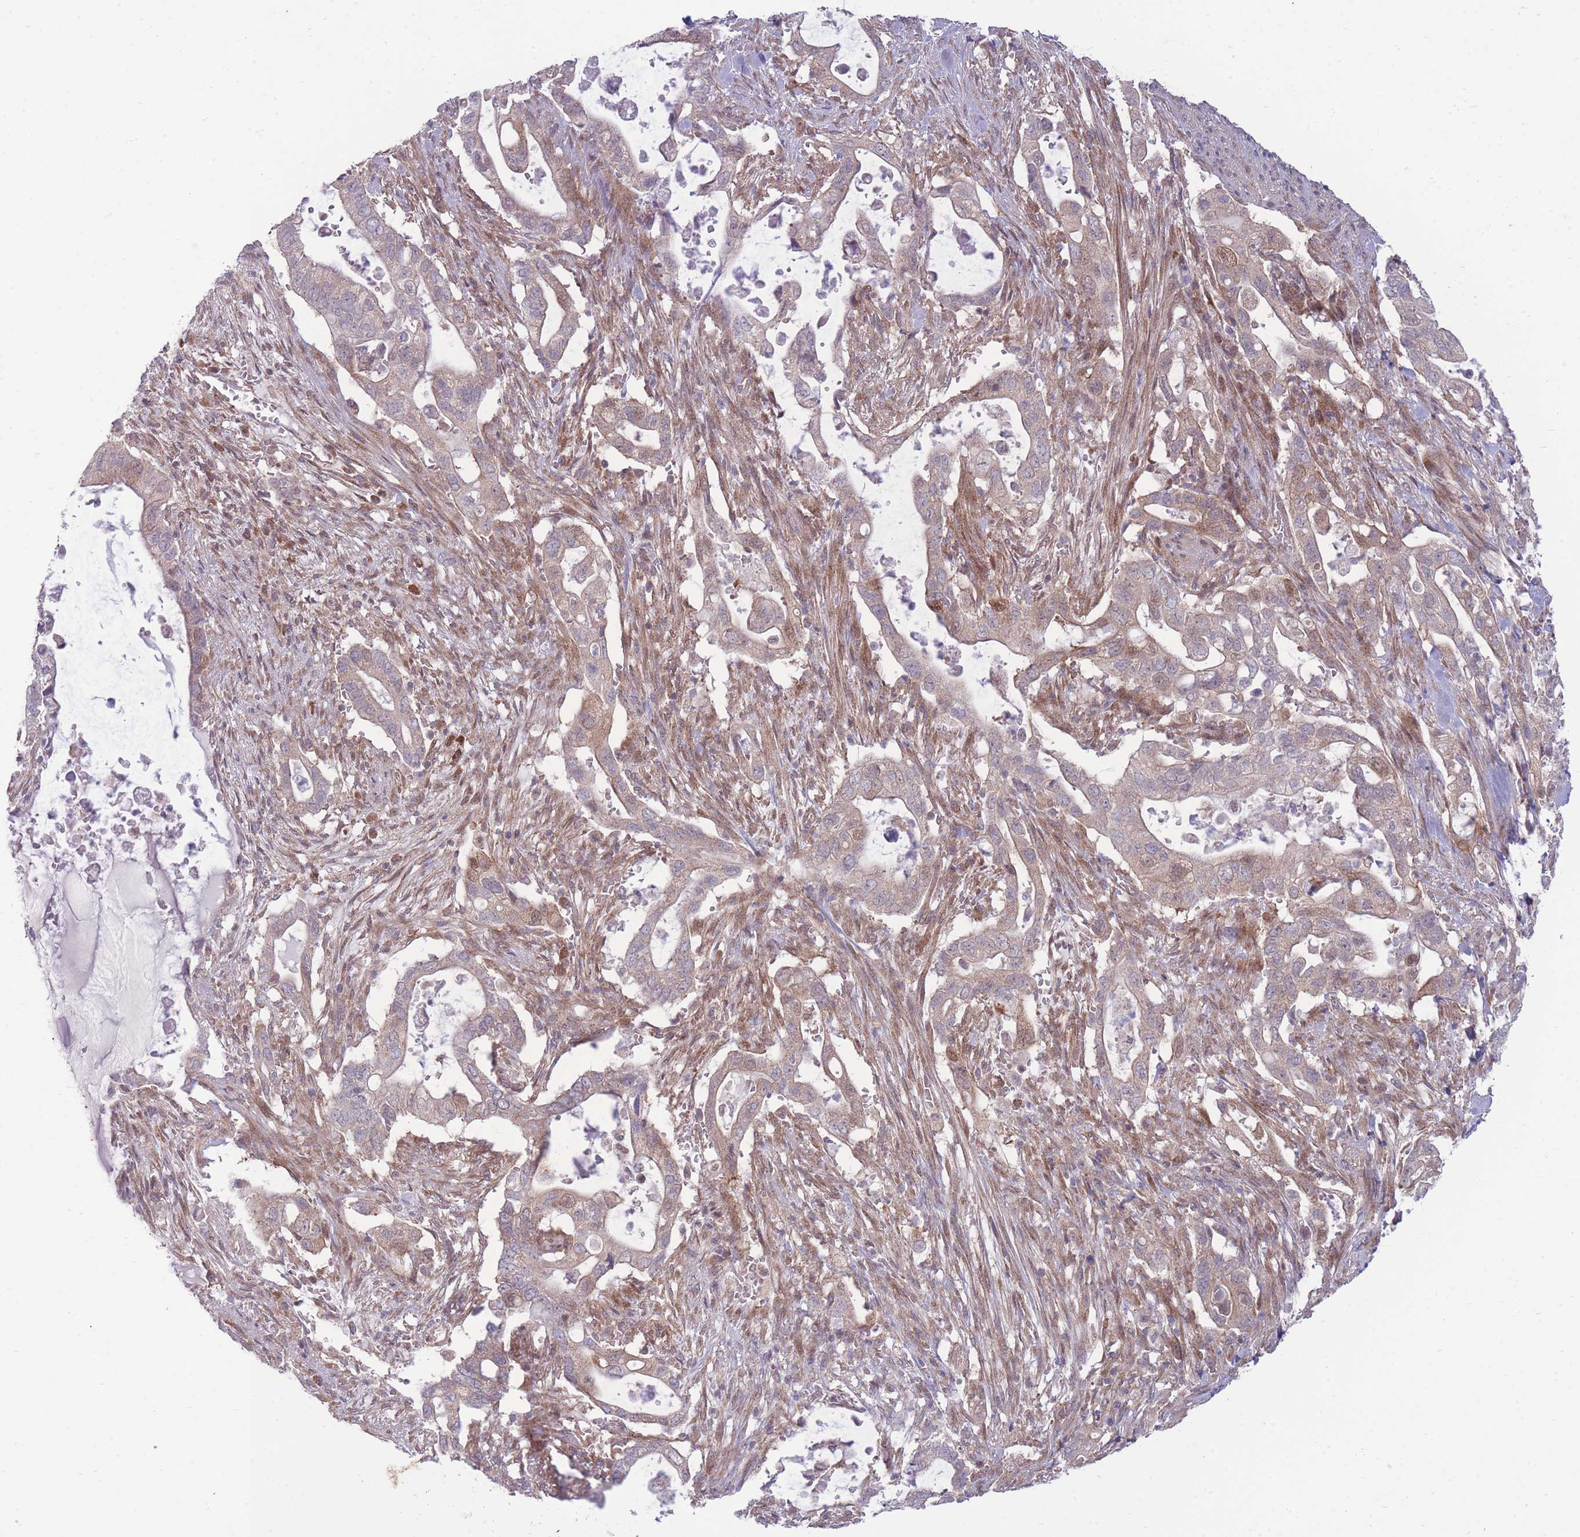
{"staining": {"intensity": "moderate", "quantity": "25%-75%", "location": "cytoplasmic/membranous"}, "tissue": "pancreatic cancer", "cell_type": "Tumor cells", "image_type": "cancer", "snomed": [{"axis": "morphology", "description": "Adenocarcinoma, NOS"}, {"axis": "topography", "description": "Pancreas"}], "caption": "About 25%-75% of tumor cells in pancreatic cancer (adenocarcinoma) demonstrate moderate cytoplasmic/membranous protein staining as visualized by brown immunohistochemical staining.", "gene": "RIC8A", "patient": {"sex": "female", "age": 72}}